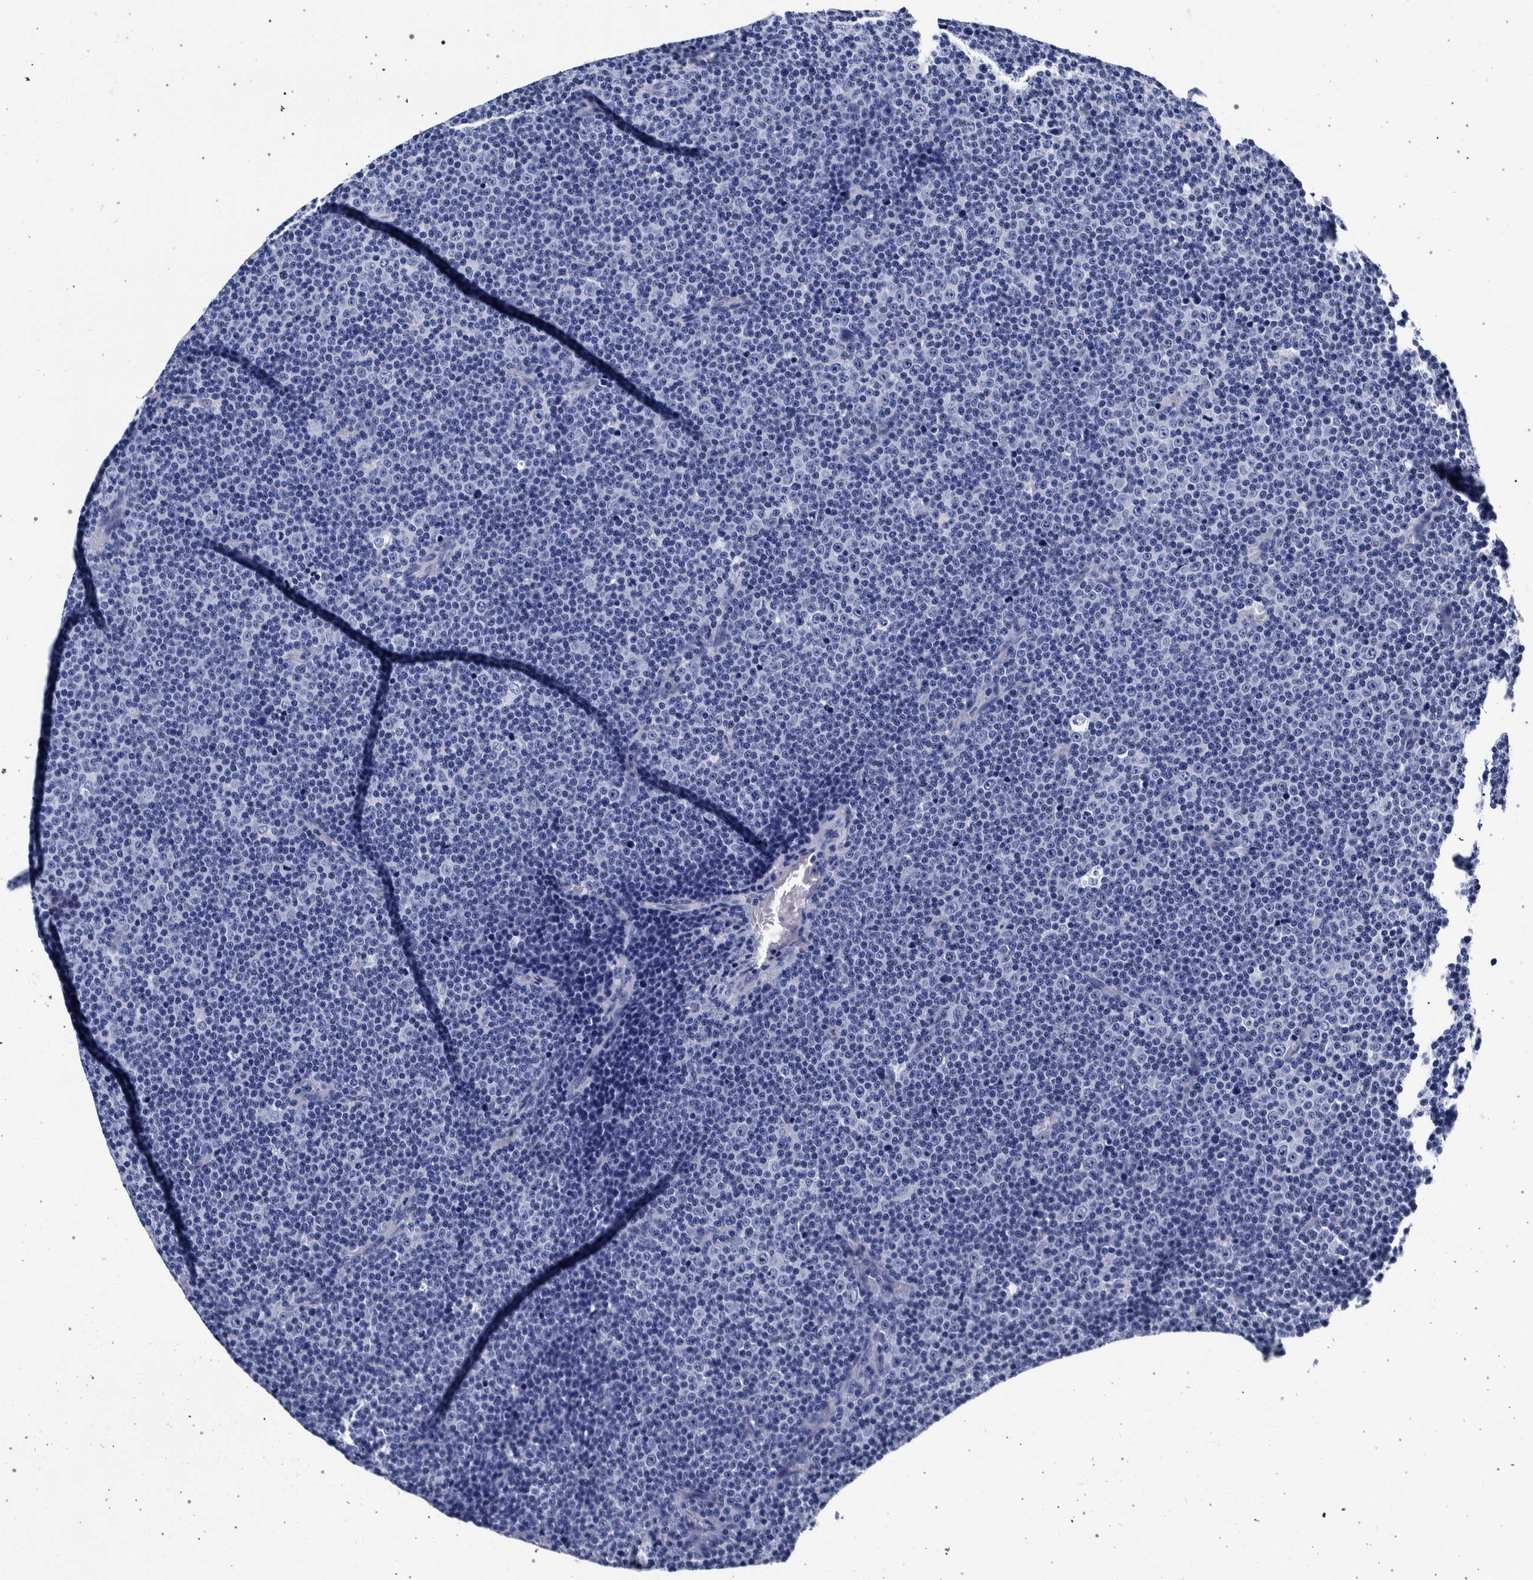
{"staining": {"intensity": "negative", "quantity": "none", "location": "none"}, "tissue": "lymphoma", "cell_type": "Tumor cells", "image_type": "cancer", "snomed": [{"axis": "morphology", "description": "Malignant lymphoma, non-Hodgkin's type, Low grade"}, {"axis": "topography", "description": "Lymph node"}], "caption": "This is an immunohistochemistry (IHC) image of malignant lymphoma, non-Hodgkin's type (low-grade). There is no expression in tumor cells.", "gene": "NIBAN2", "patient": {"sex": "female", "age": 67}}